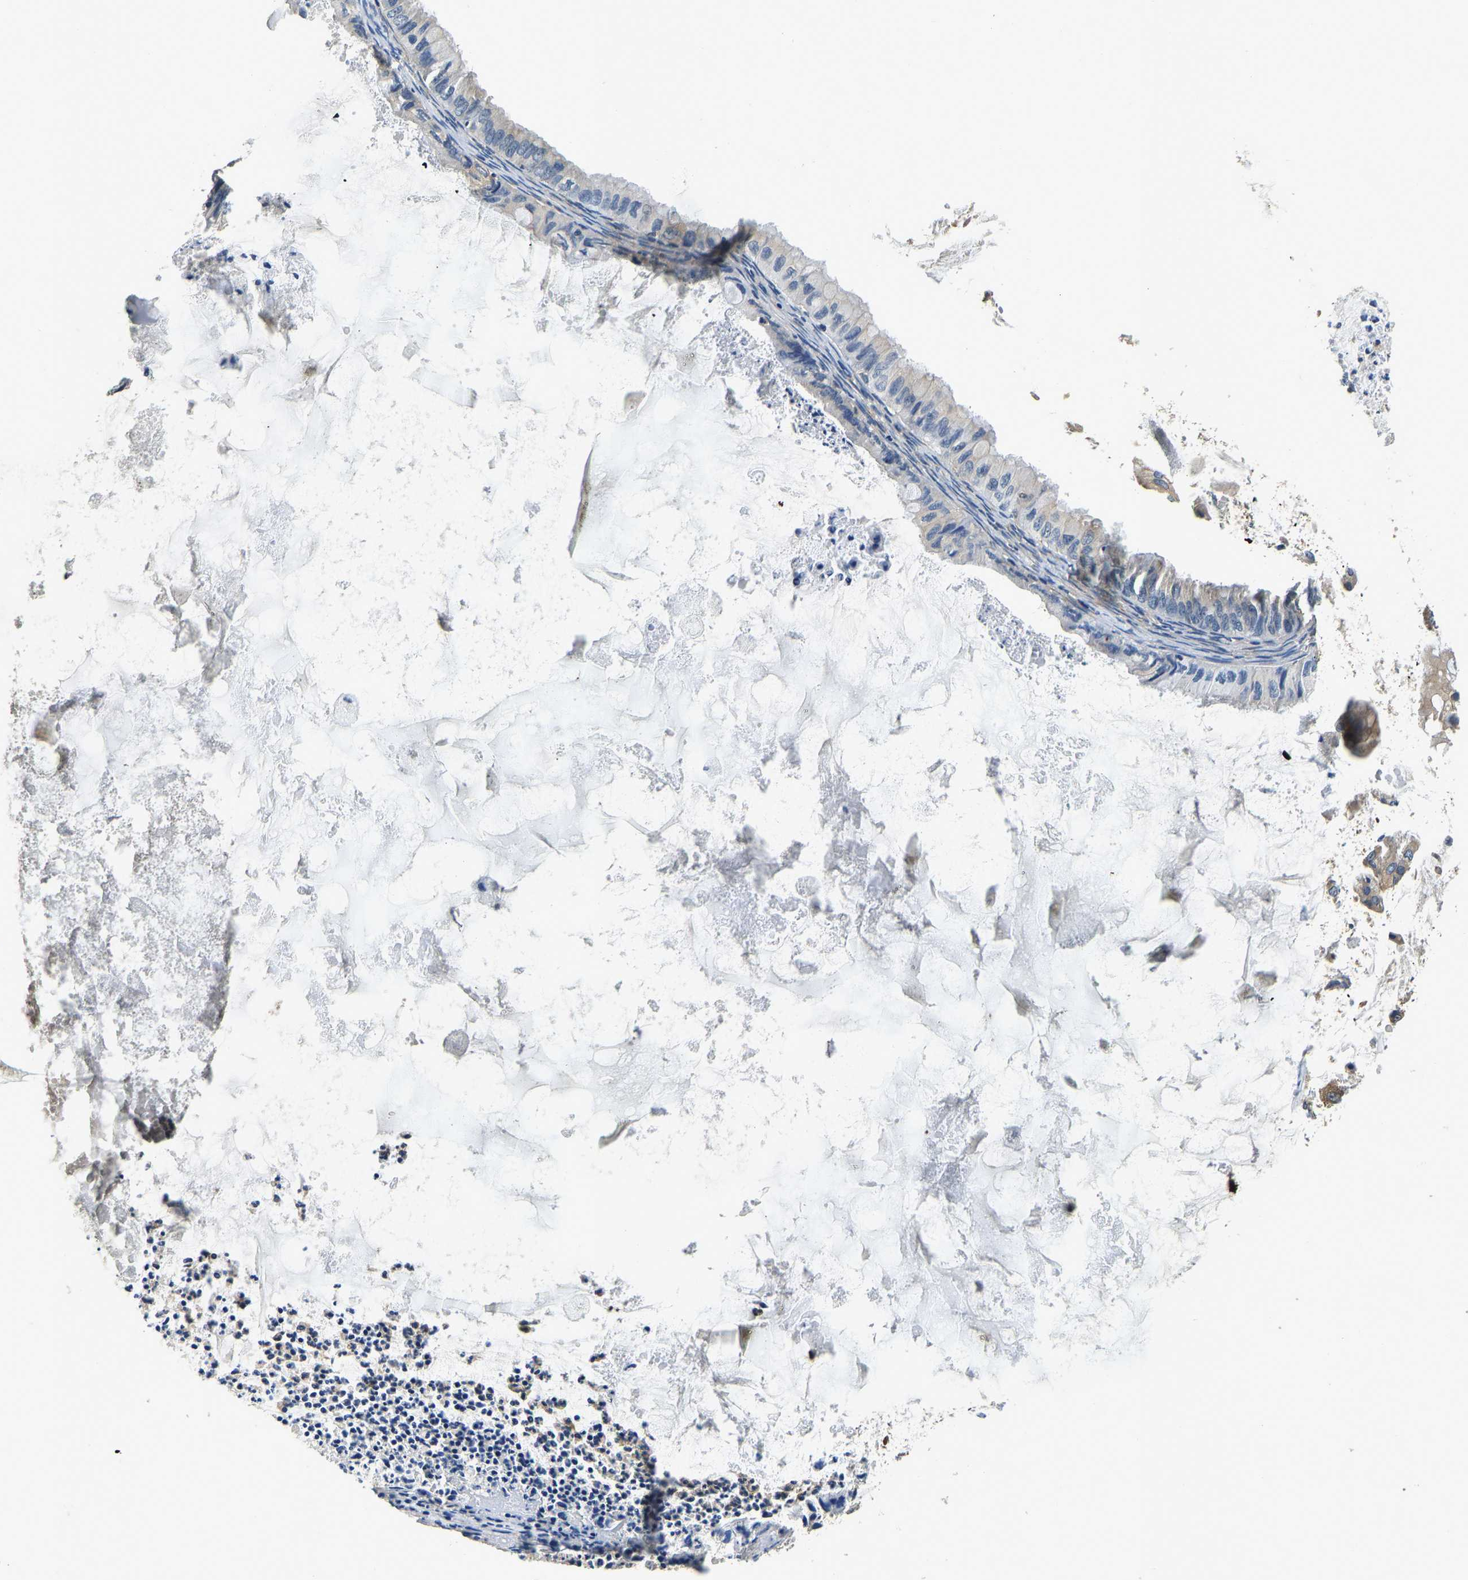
{"staining": {"intensity": "moderate", "quantity": "<25%", "location": "cytoplasmic/membranous"}, "tissue": "ovarian cancer", "cell_type": "Tumor cells", "image_type": "cancer", "snomed": [{"axis": "morphology", "description": "Cystadenocarcinoma, mucinous, NOS"}, {"axis": "topography", "description": "Ovary"}], "caption": "Ovarian cancer (mucinous cystadenocarcinoma) stained with IHC exhibits moderate cytoplasmic/membranous staining in about <25% of tumor cells.", "gene": "RESF1", "patient": {"sex": "female", "age": 80}}